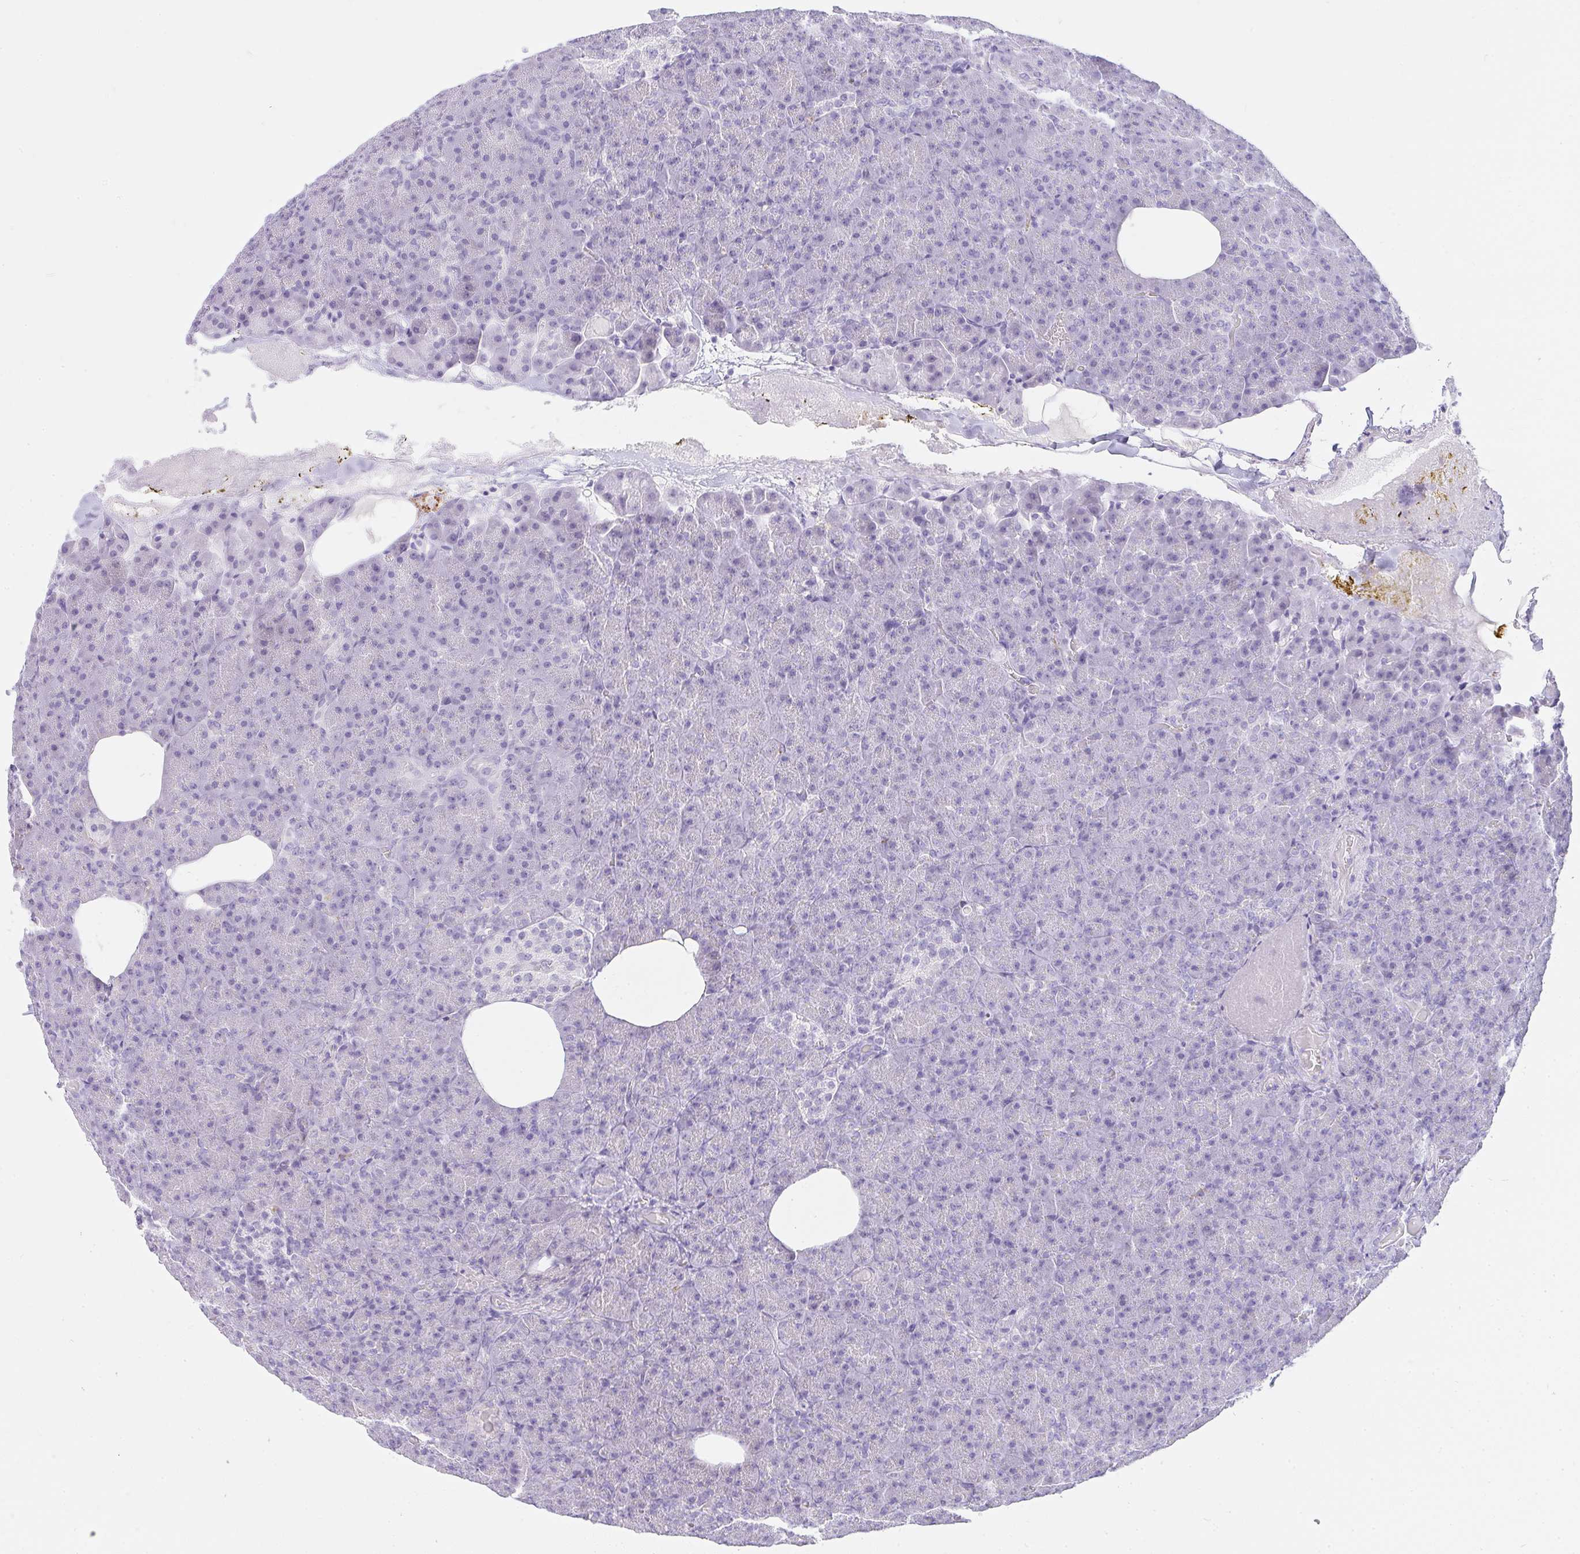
{"staining": {"intensity": "negative", "quantity": "none", "location": "none"}, "tissue": "pancreas", "cell_type": "Exocrine glandular cells", "image_type": "normal", "snomed": [{"axis": "morphology", "description": "Normal tissue, NOS"}, {"axis": "topography", "description": "Pancreas"}], "caption": "Immunohistochemical staining of benign human pancreas demonstrates no significant staining in exocrine glandular cells. (Stains: DAB immunohistochemistry (IHC) with hematoxylin counter stain, Microscopy: brightfield microscopy at high magnification).", "gene": "OR5J2", "patient": {"sex": "female", "age": 74}}